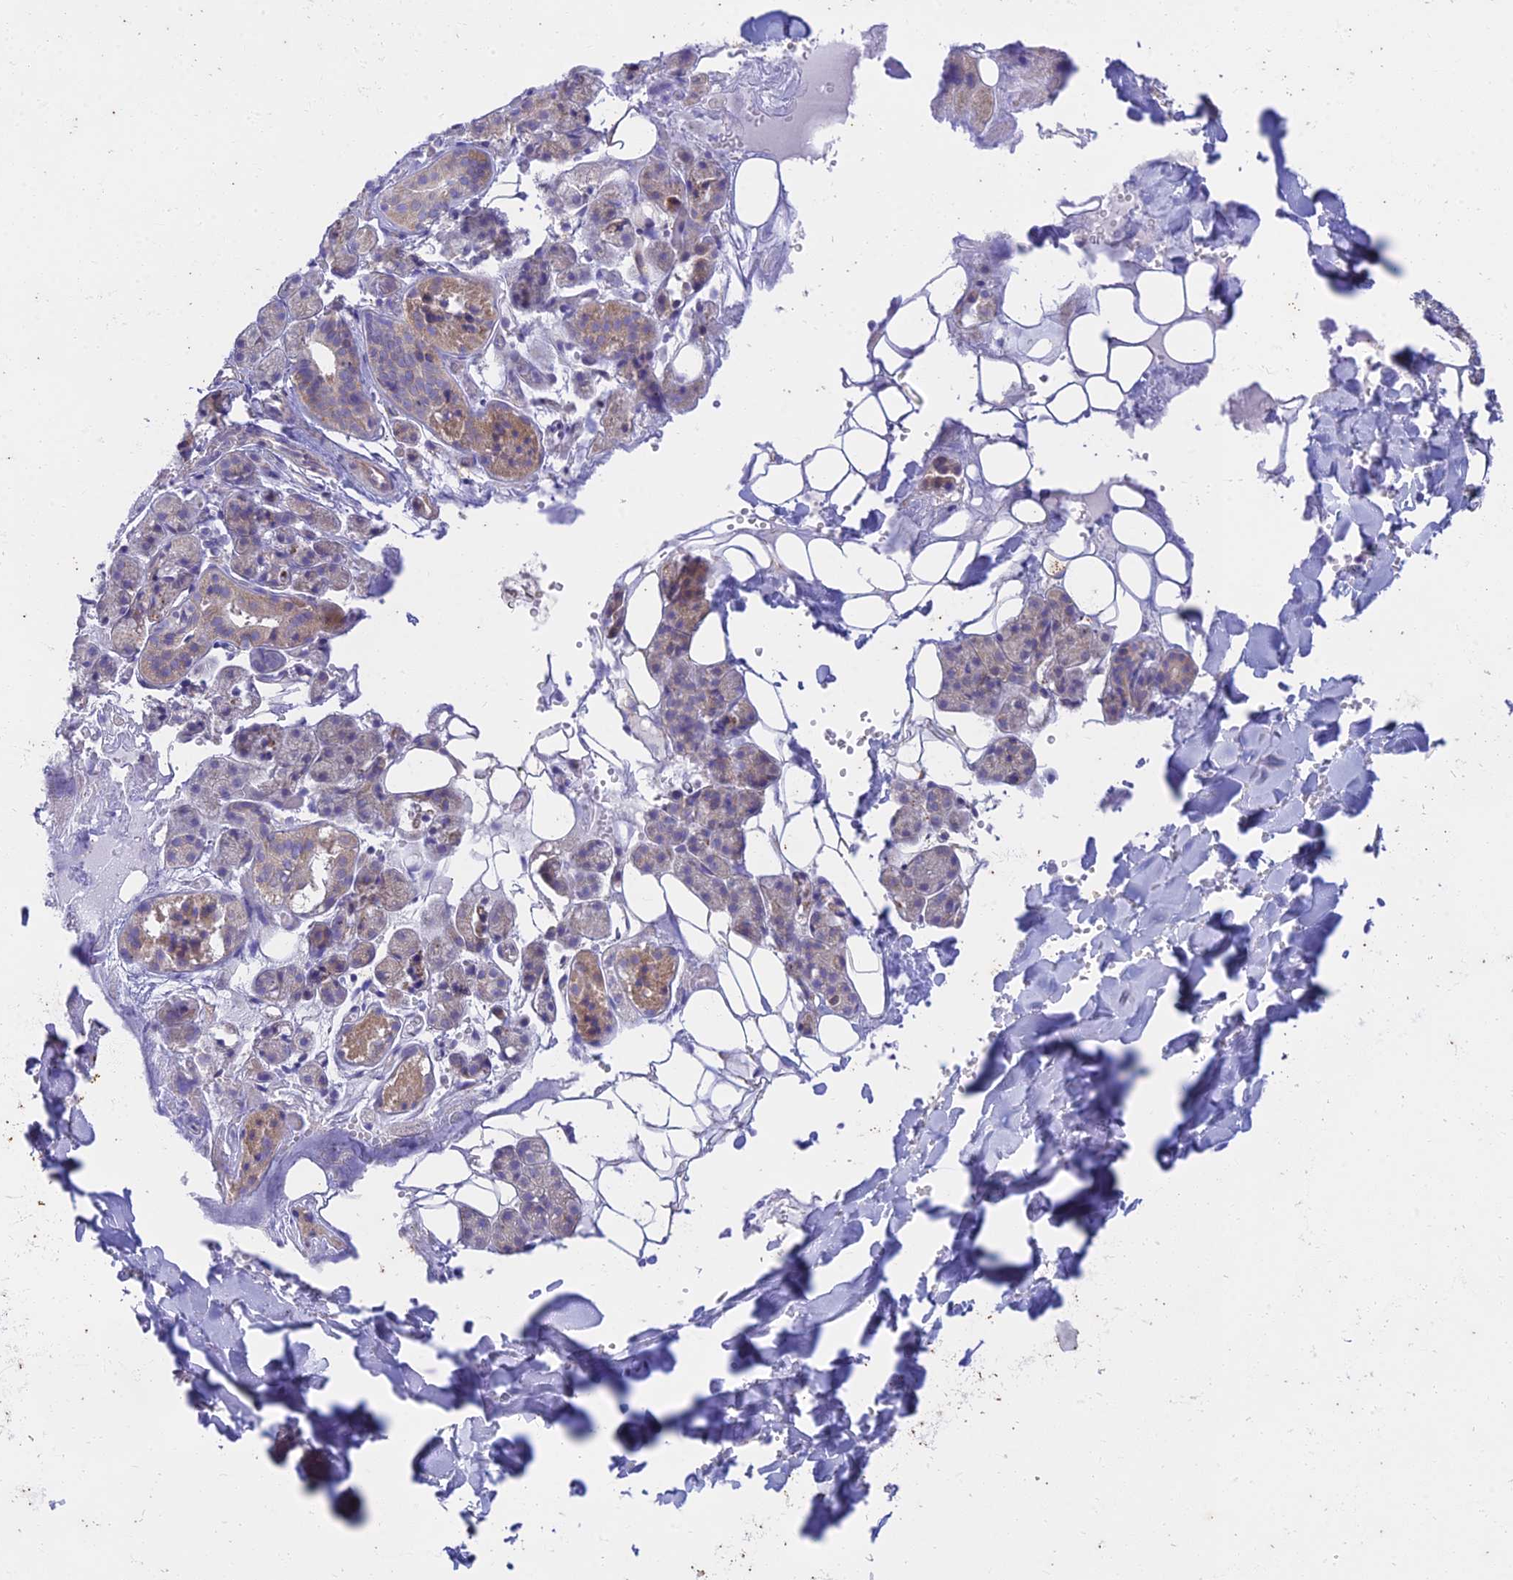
{"staining": {"intensity": "moderate", "quantity": "<25%", "location": "cytoplasmic/membranous"}, "tissue": "salivary gland", "cell_type": "Glandular cells", "image_type": "normal", "snomed": [{"axis": "morphology", "description": "Normal tissue, NOS"}, {"axis": "topography", "description": "Salivary gland"}], "caption": "DAB (3,3'-diaminobenzidine) immunohistochemical staining of unremarkable salivary gland demonstrates moderate cytoplasmic/membranous protein staining in approximately <25% of glandular cells.", "gene": "PTCD2", "patient": {"sex": "female", "age": 33}}